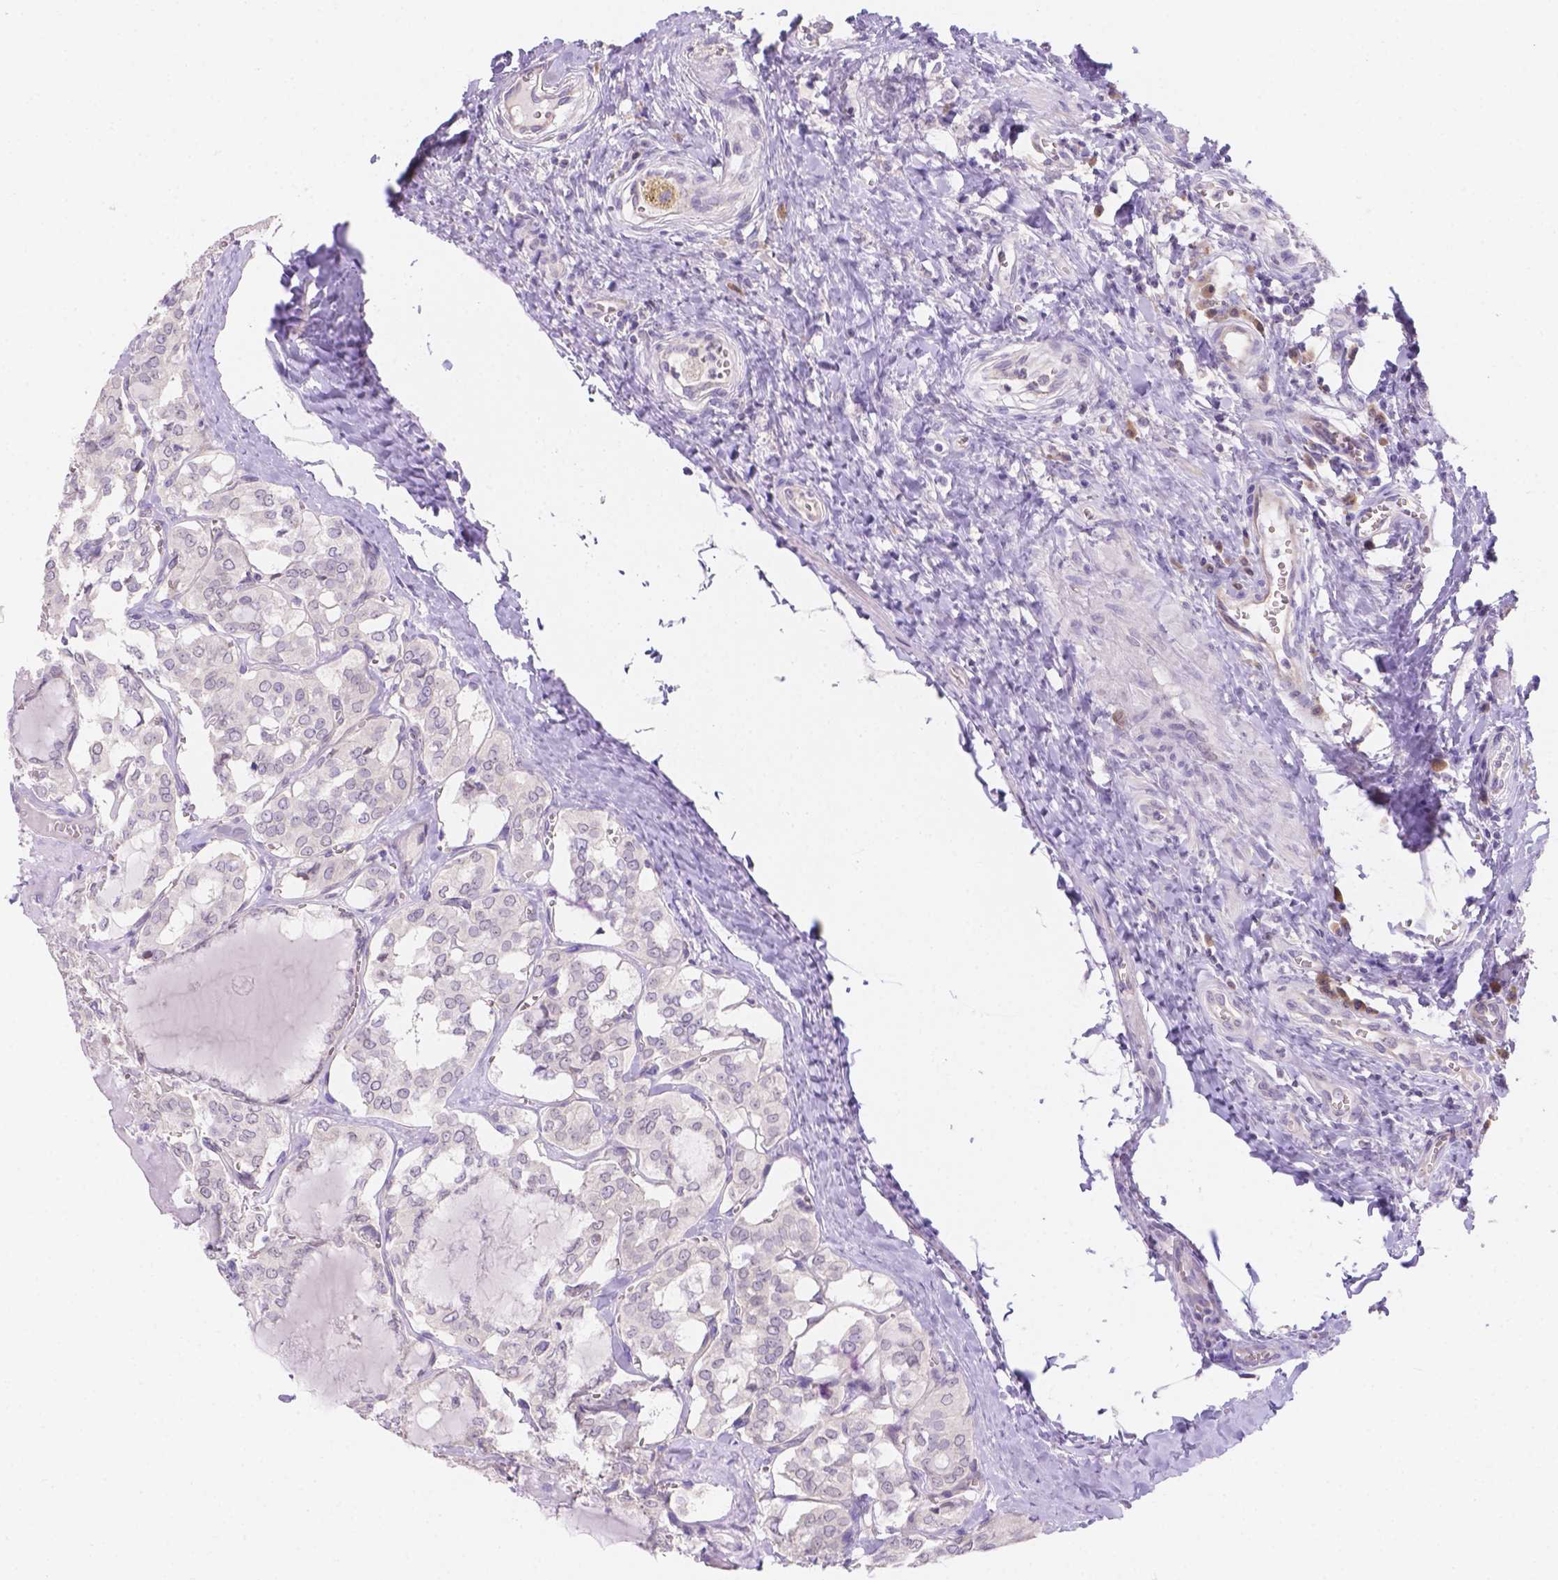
{"staining": {"intensity": "negative", "quantity": "none", "location": "none"}, "tissue": "thyroid cancer", "cell_type": "Tumor cells", "image_type": "cancer", "snomed": [{"axis": "morphology", "description": "Papillary adenocarcinoma, NOS"}, {"axis": "topography", "description": "Thyroid gland"}], "caption": "A photomicrograph of human thyroid cancer (papillary adenocarcinoma) is negative for staining in tumor cells. (Stains: DAB (3,3'-diaminobenzidine) immunohistochemistry (IHC) with hematoxylin counter stain, Microscopy: brightfield microscopy at high magnification).", "gene": "CD96", "patient": {"sex": "female", "age": 41}}